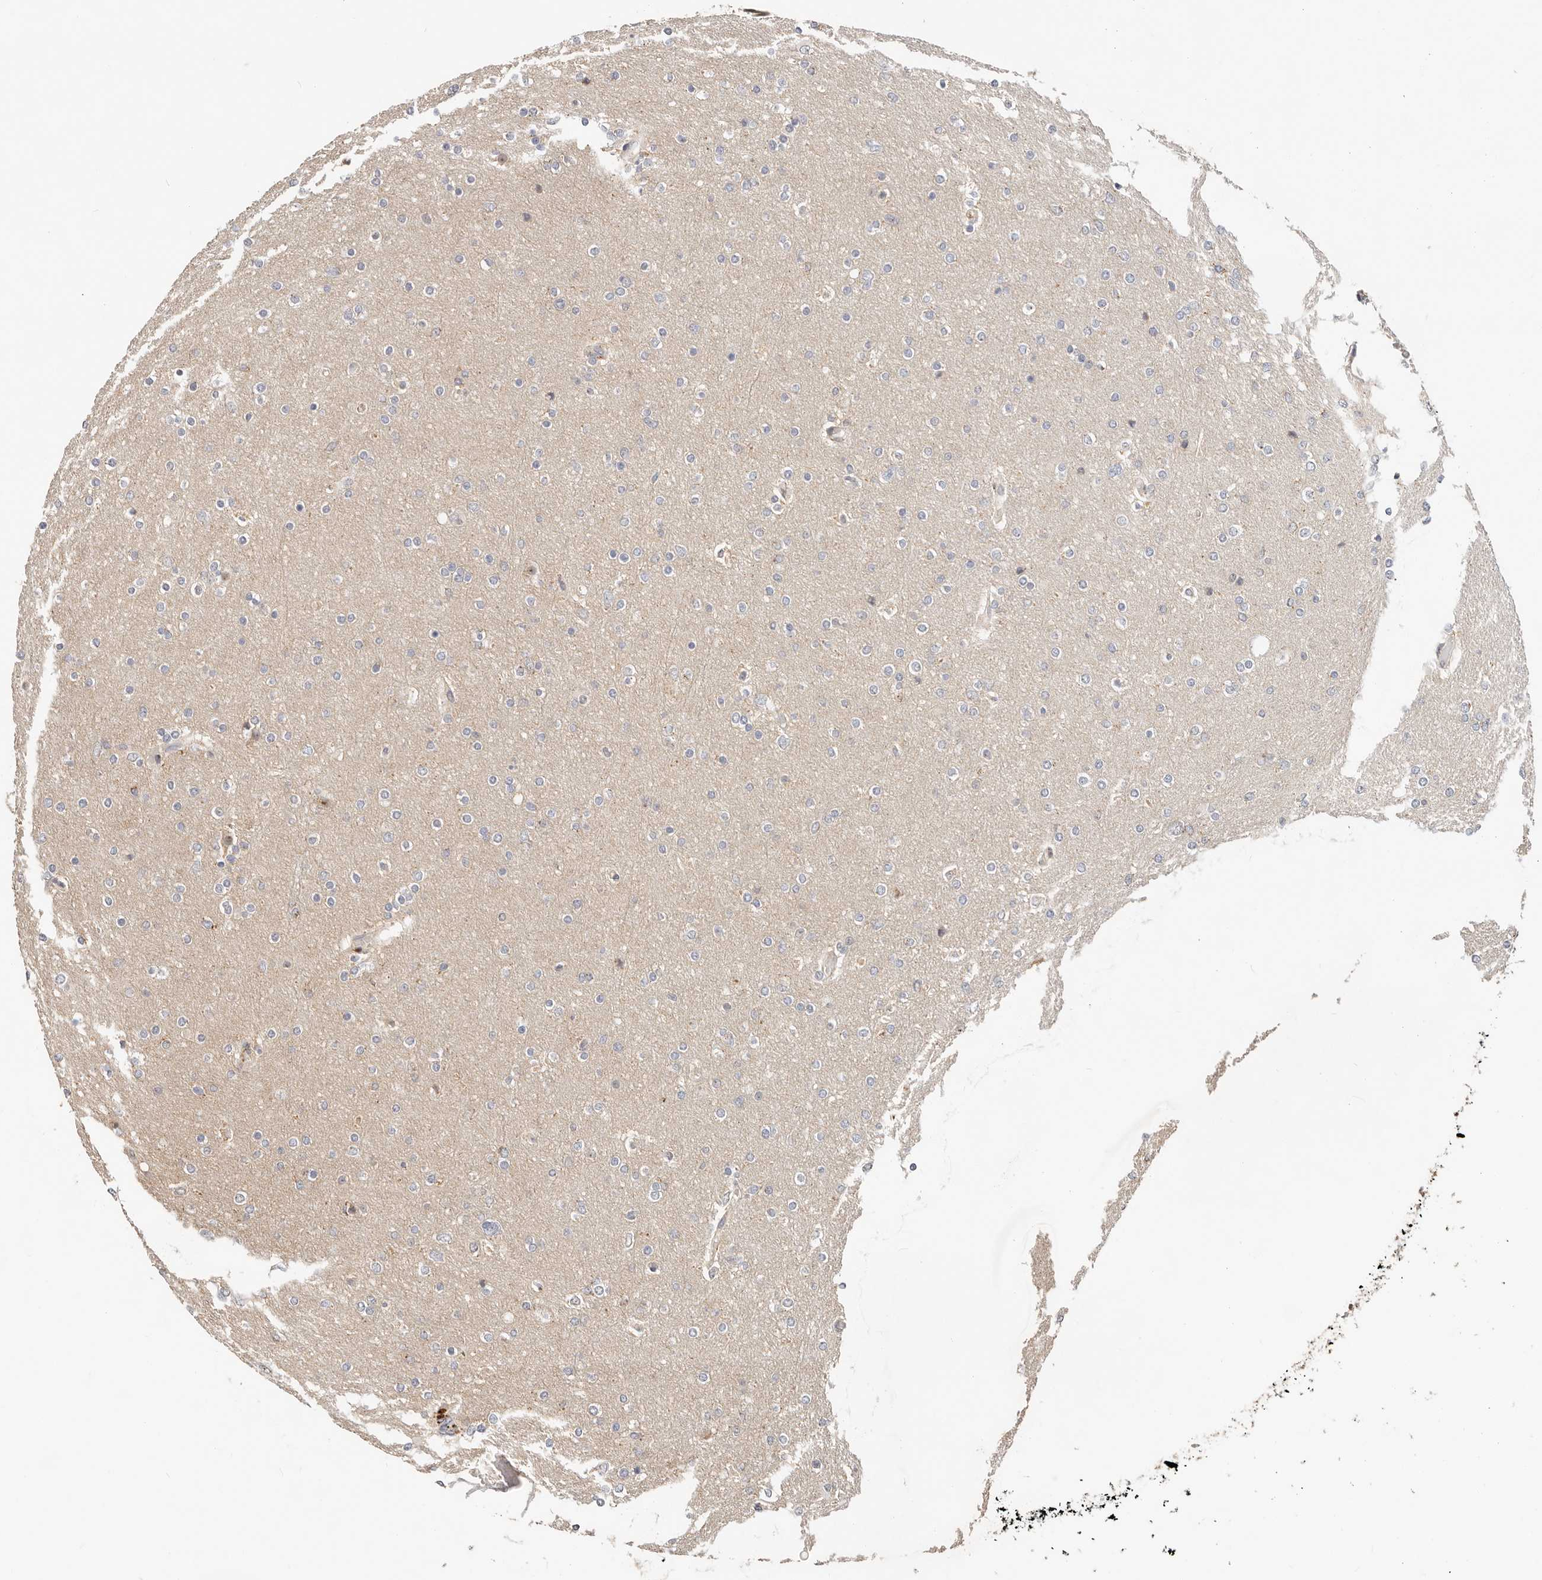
{"staining": {"intensity": "negative", "quantity": "none", "location": "none"}, "tissue": "glioma", "cell_type": "Tumor cells", "image_type": "cancer", "snomed": [{"axis": "morphology", "description": "Glioma, malignant, High grade"}, {"axis": "topography", "description": "Cerebral cortex"}], "caption": "Malignant high-grade glioma was stained to show a protein in brown. There is no significant positivity in tumor cells.", "gene": "ZRANB1", "patient": {"sex": "female", "age": 36}}